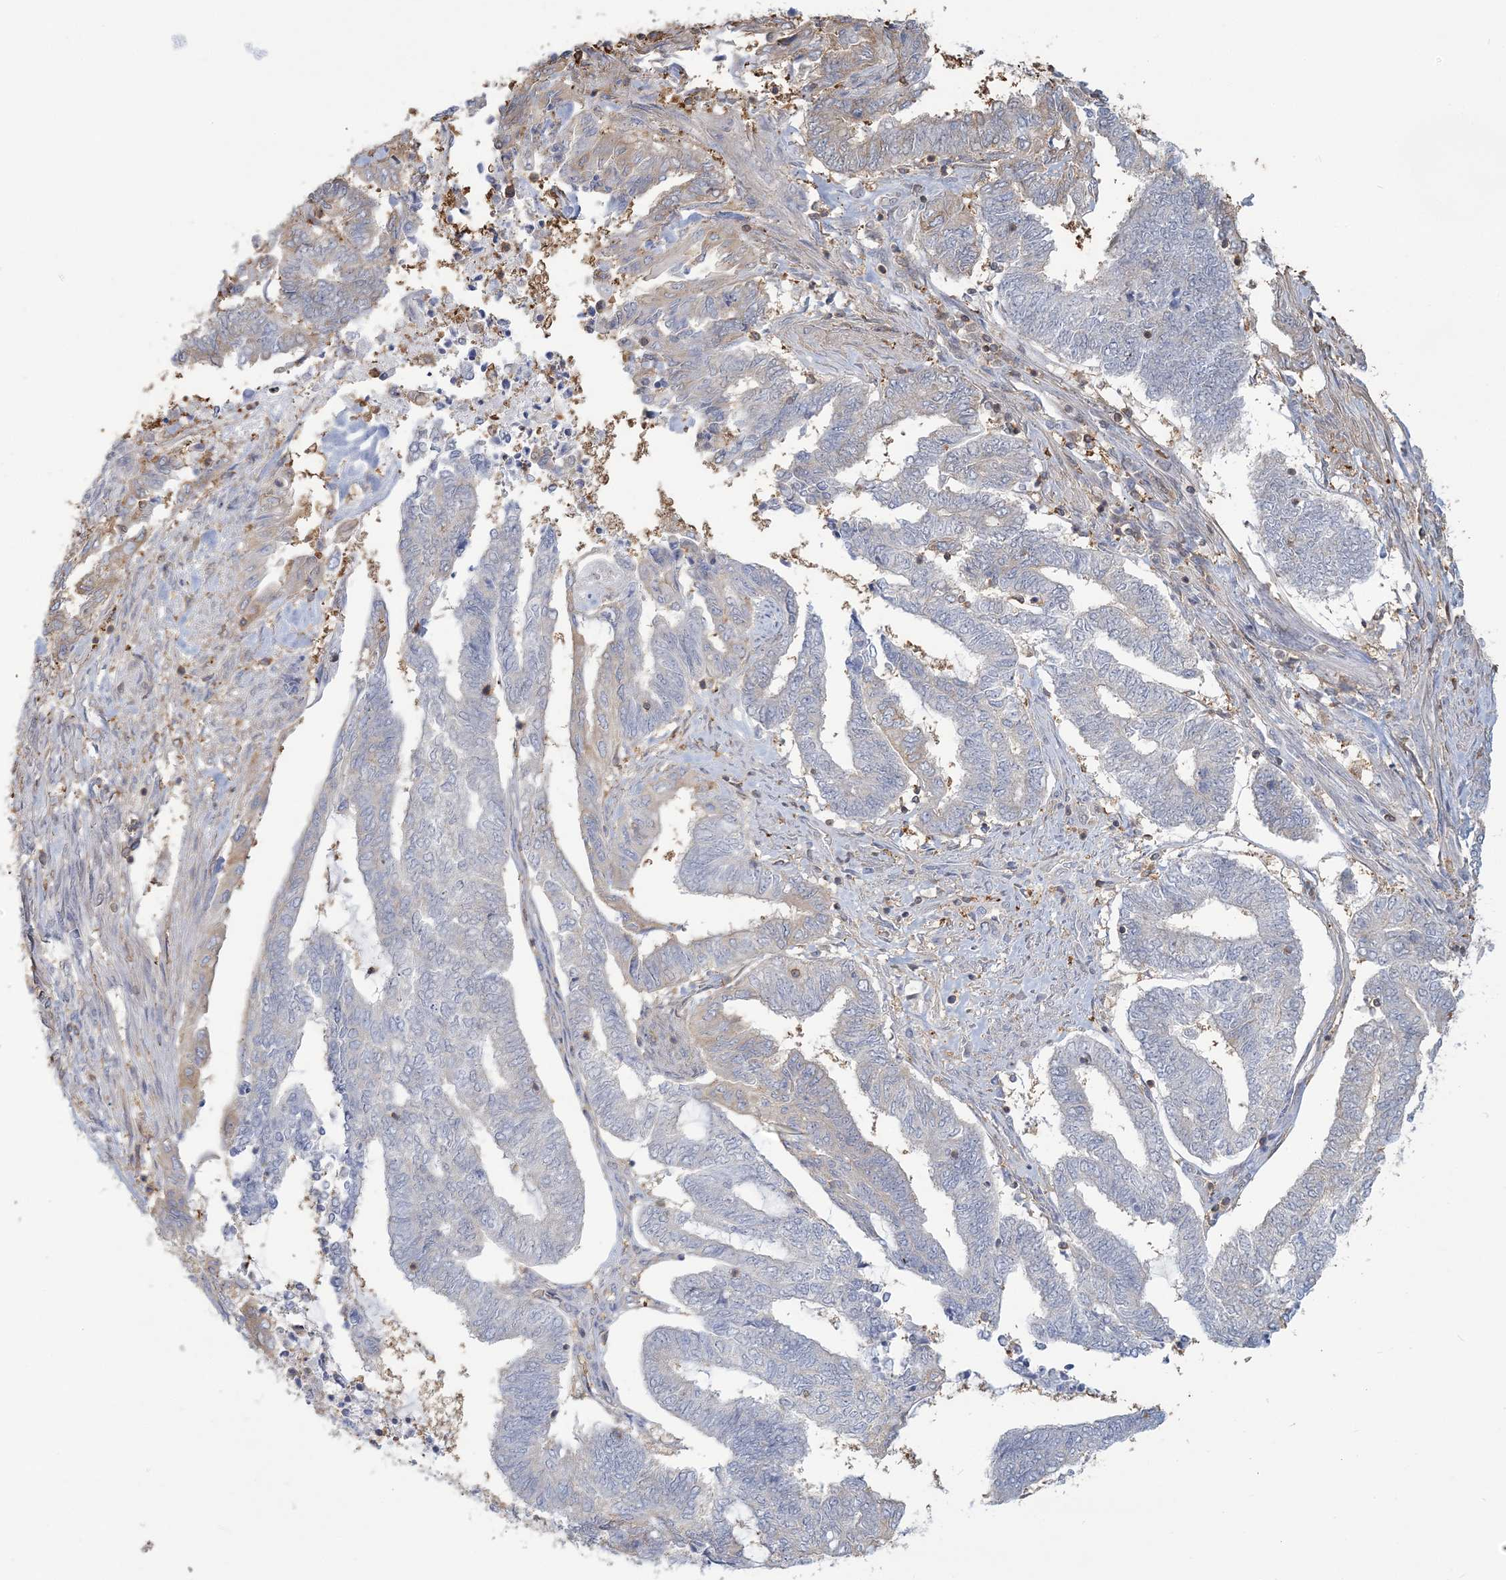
{"staining": {"intensity": "weak", "quantity": "<25%", "location": "cytoplasmic/membranous"}, "tissue": "endometrial cancer", "cell_type": "Tumor cells", "image_type": "cancer", "snomed": [{"axis": "morphology", "description": "Adenocarcinoma, NOS"}, {"axis": "topography", "description": "Uterus"}, {"axis": "topography", "description": "Endometrium"}], "caption": "This image is of adenocarcinoma (endometrial) stained with IHC to label a protein in brown with the nuclei are counter-stained blue. There is no staining in tumor cells.", "gene": "ANKS1A", "patient": {"sex": "female", "age": 70}}